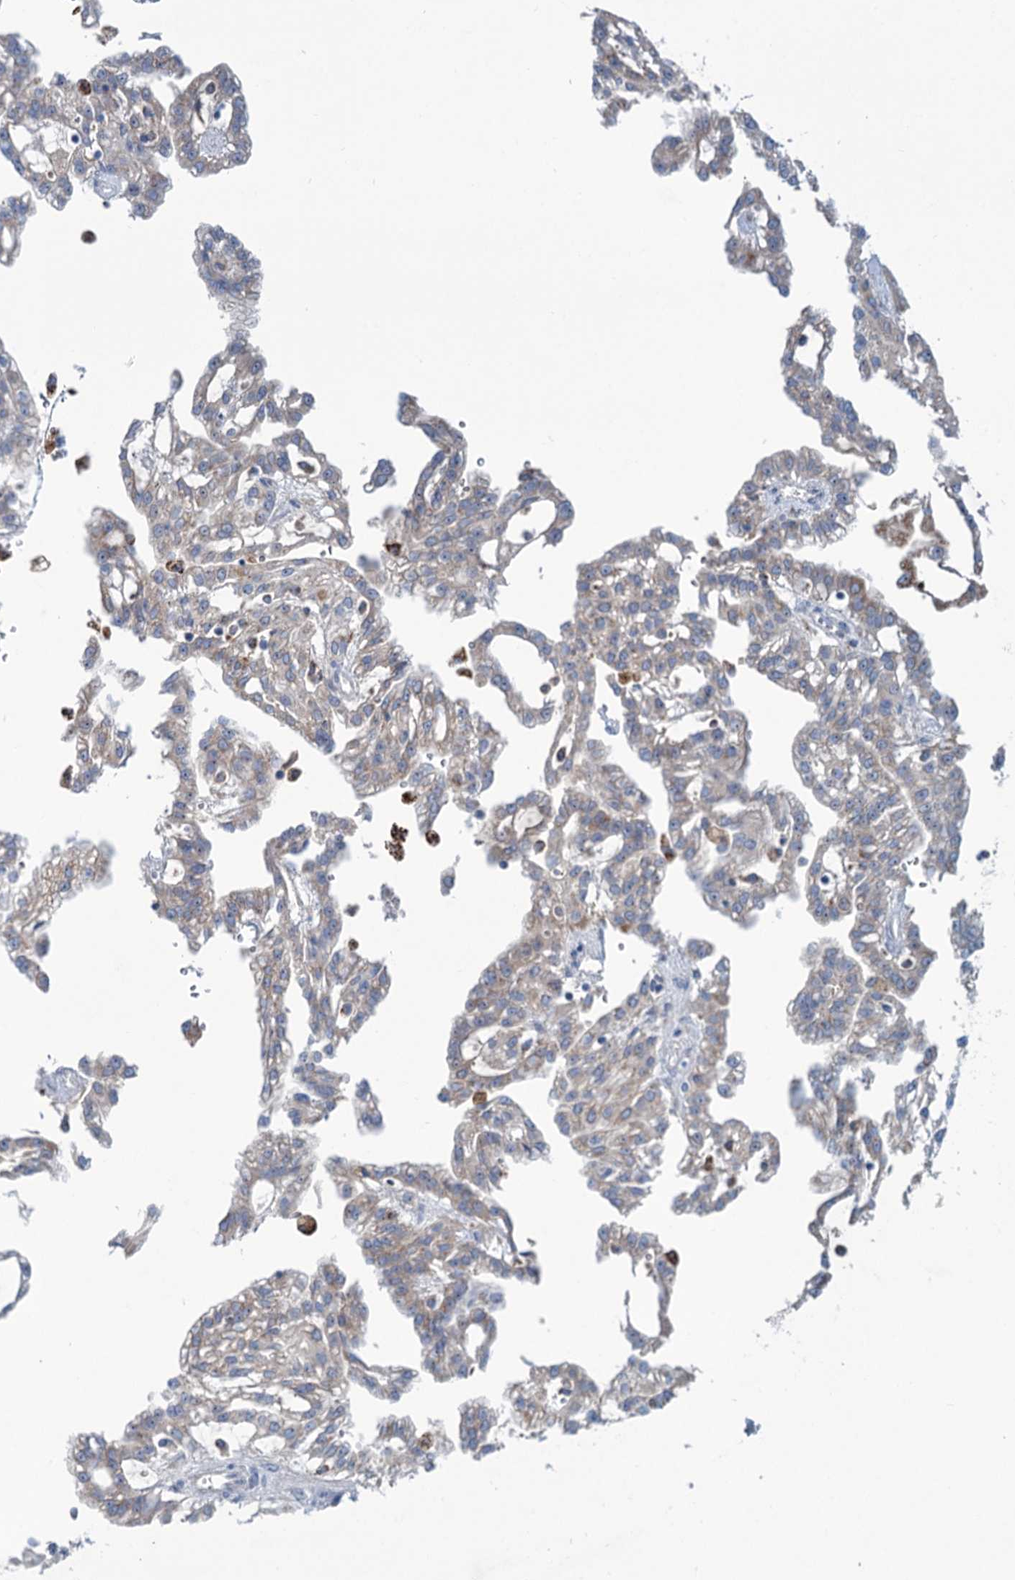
{"staining": {"intensity": "weak", "quantity": "<25%", "location": "cytoplasmic/membranous"}, "tissue": "renal cancer", "cell_type": "Tumor cells", "image_type": "cancer", "snomed": [{"axis": "morphology", "description": "Adenocarcinoma, NOS"}, {"axis": "topography", "description": "Kidney"}], "caption": "Immunohistochemical staining of renal cancer demonstrates no significant expression in tumor cells.", "gene": "LPIN1", "patient": {"sex": "male", "age": 63}}